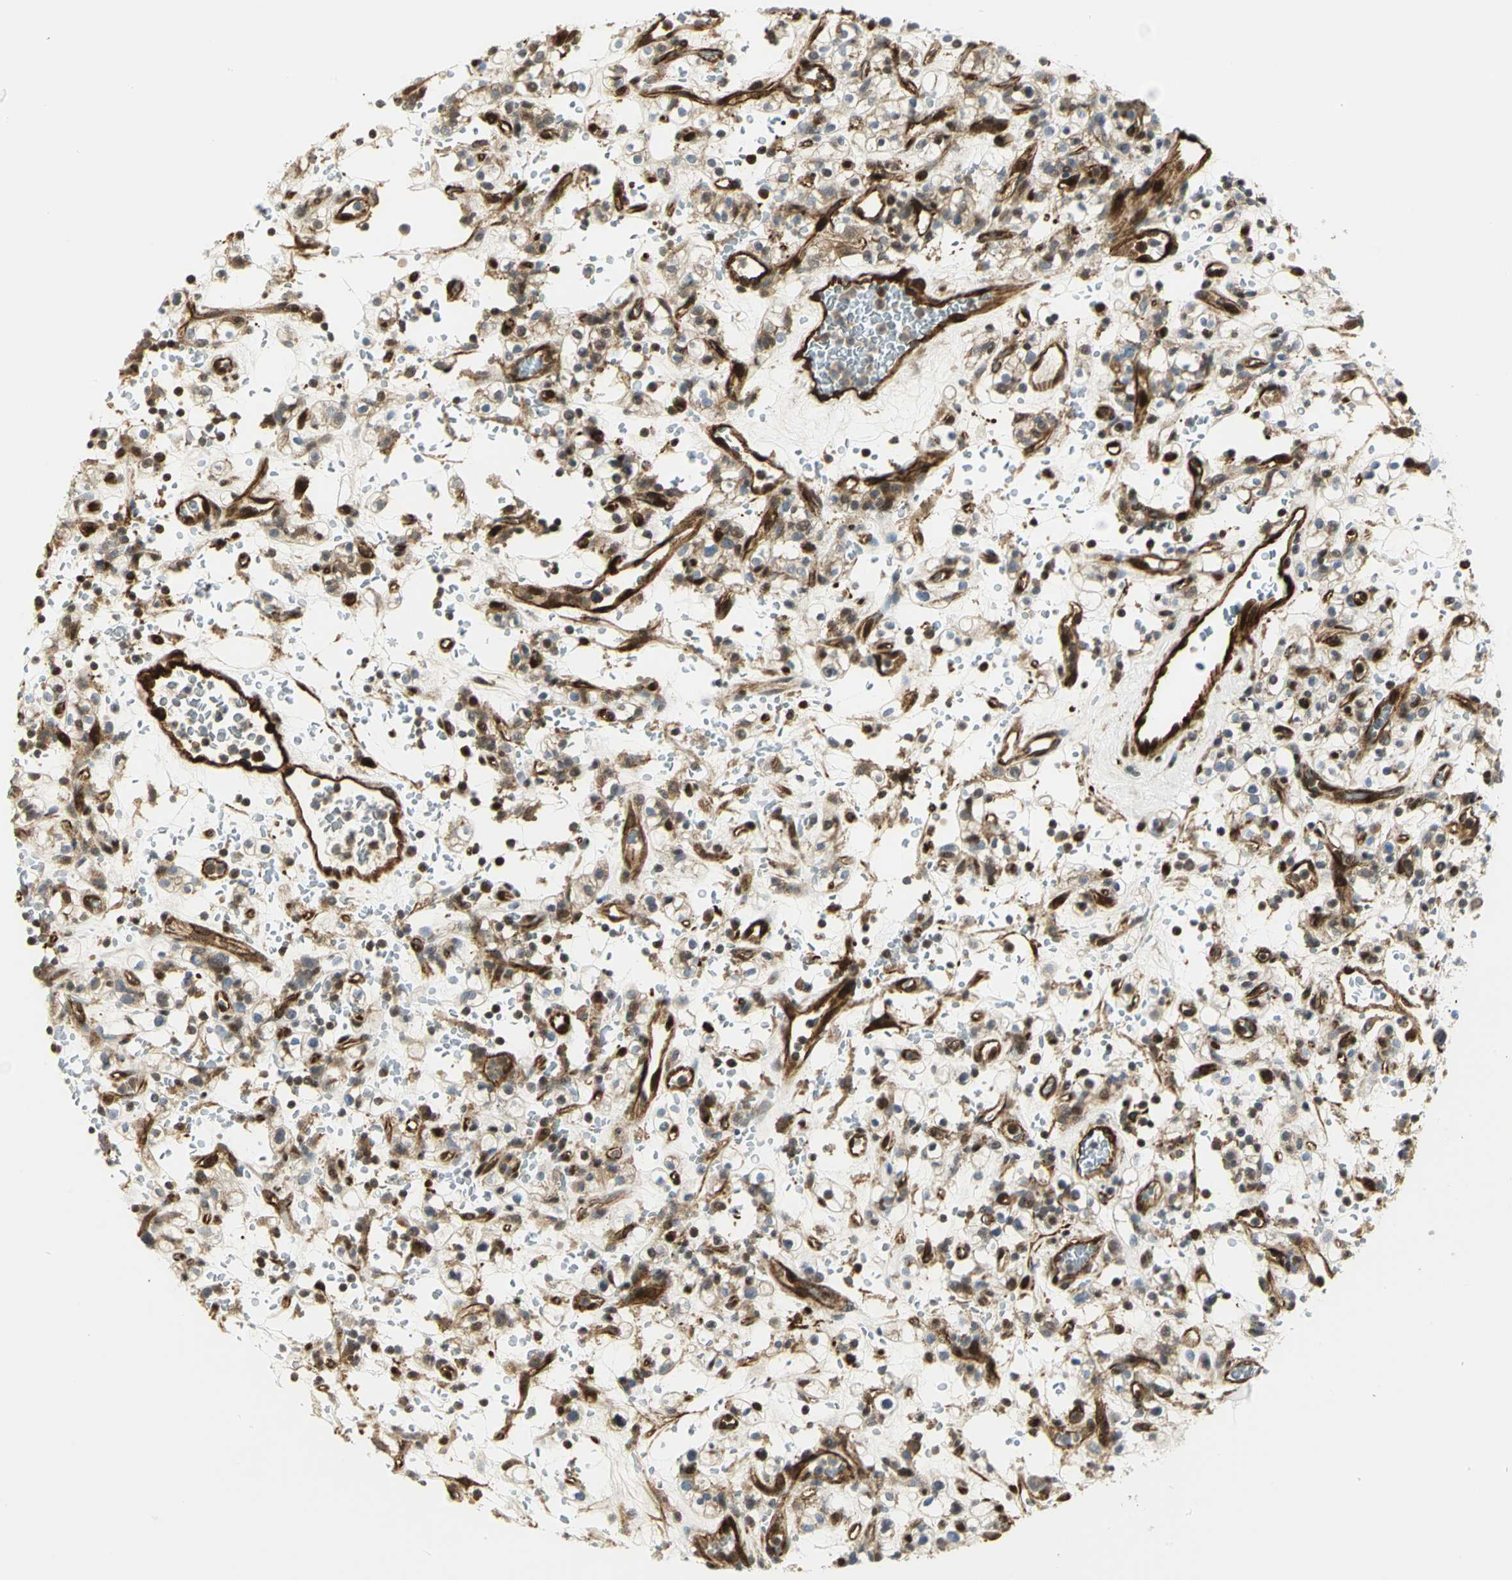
{"staining": {"intensity": "moderate", "quantity": ">75%", "location": "cytoplasmic/membranous,nuclear"}, "tissue": "renal cancer", "cell_type": "Tumor cells", "image_type": "cancer", "snomed": [{"axis": "morphology", "description": "Normal tissue, NOS"}, {"axis": "morphology", "description": "Adenocarcinoma, NOS"}, {"axis": "topography", "description": "Kidney"}], "caption": "High-power microscopy captured an IHC photomicrograph of renal adenocarcinoma, revealing moderate cytoplasmic/membranous and nuclear staining in approximately >75% of tumor cells.", "gene": "EEA1", "patient": {"sex": "female", "age": 72}}